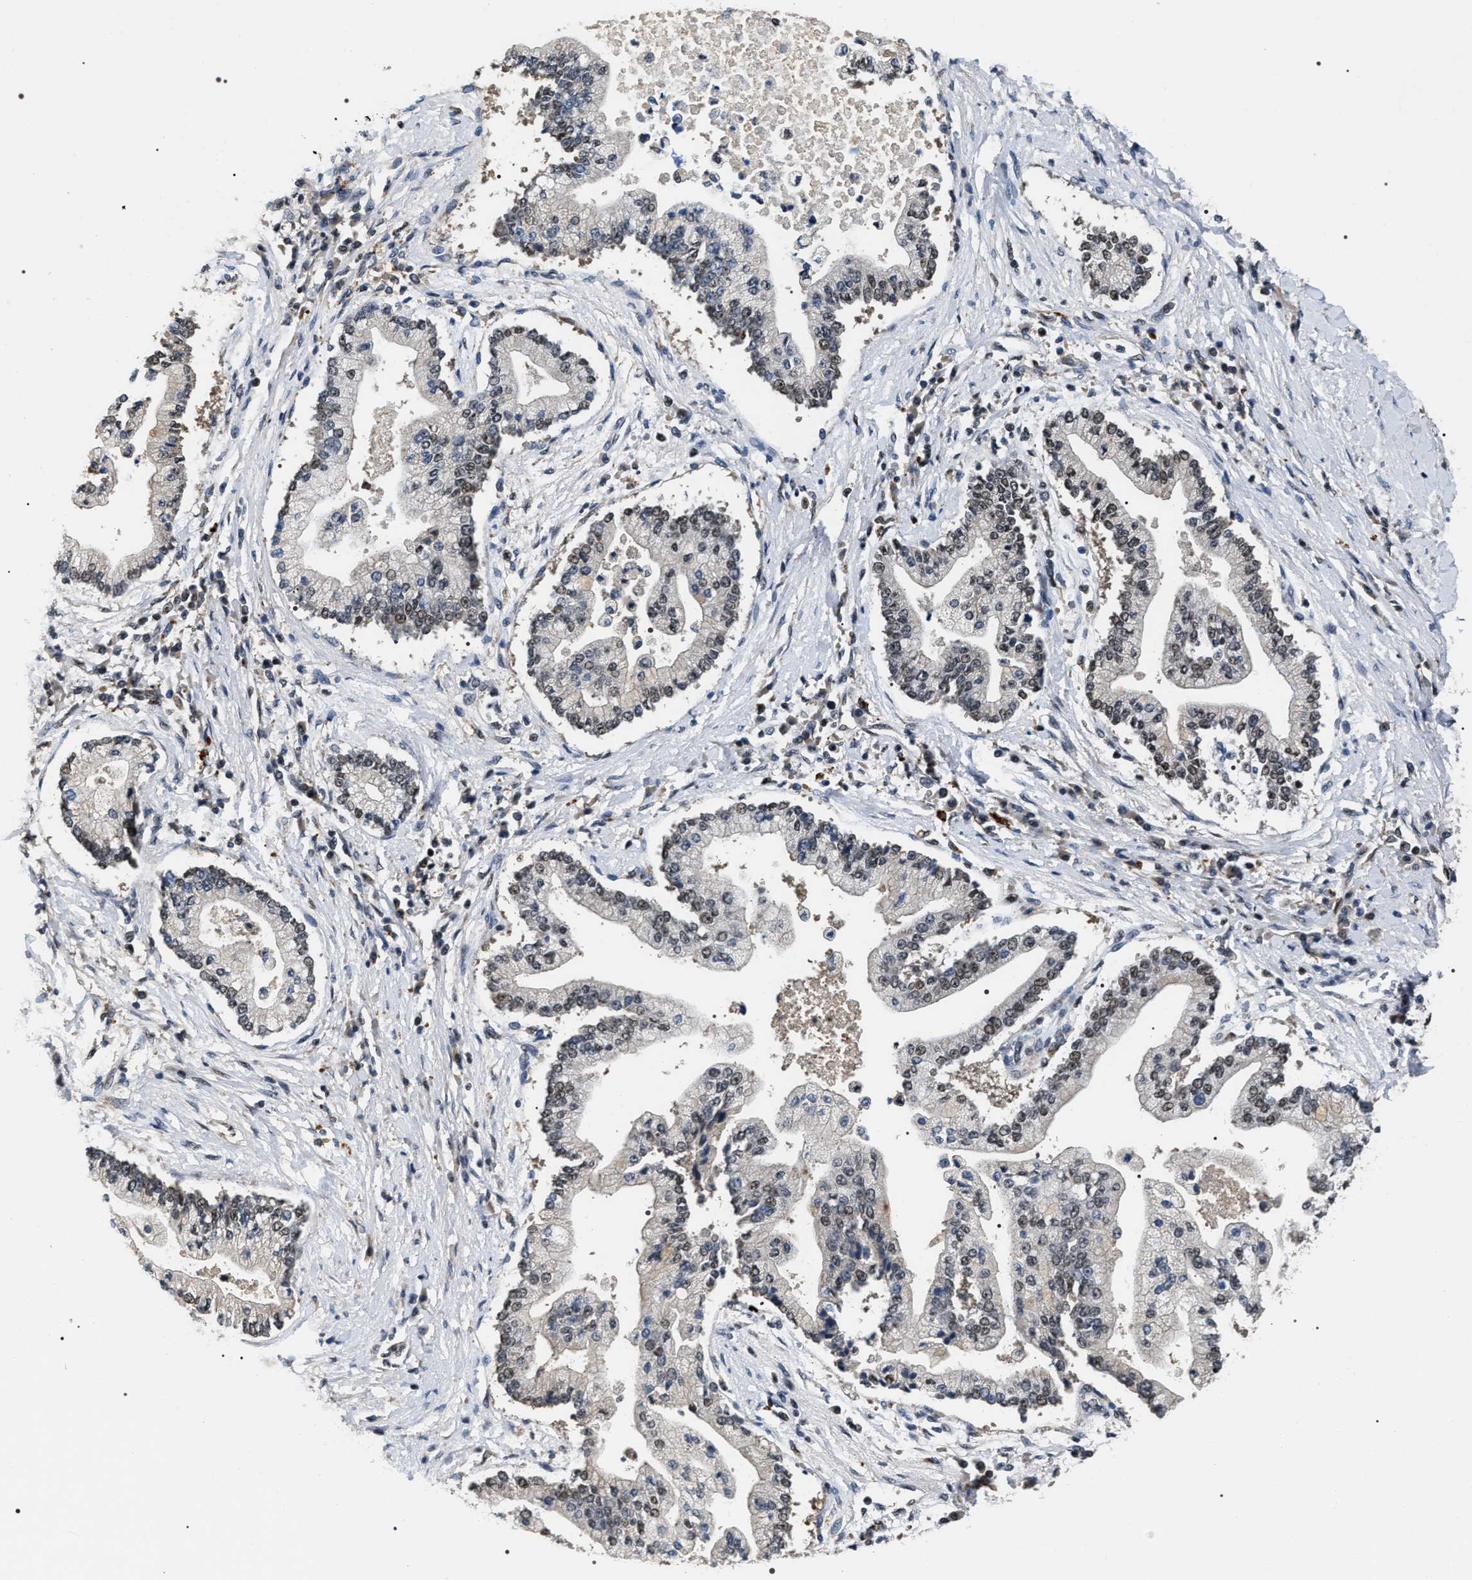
{"staining": {"intensity": "weak", "quantity": "25%-75%", "location": "nuclear"}, "tissue": "liver cancer", "cell_type": "Tumor cells", "image_type": "cancer", "snomed": [{"axis": "morphology", "description": "Cholangiocarcinoma"}, {"axis": "topography", "description": "Liver"}], "caption": "Human liver cancer (cholangiocarcinoma) stained with a brown dye displays weak nuclear positive positivity in about 25%-75% of tumor cells.", "gene": "C7orf25", "patient": {"sex": "male", "age": 50}}